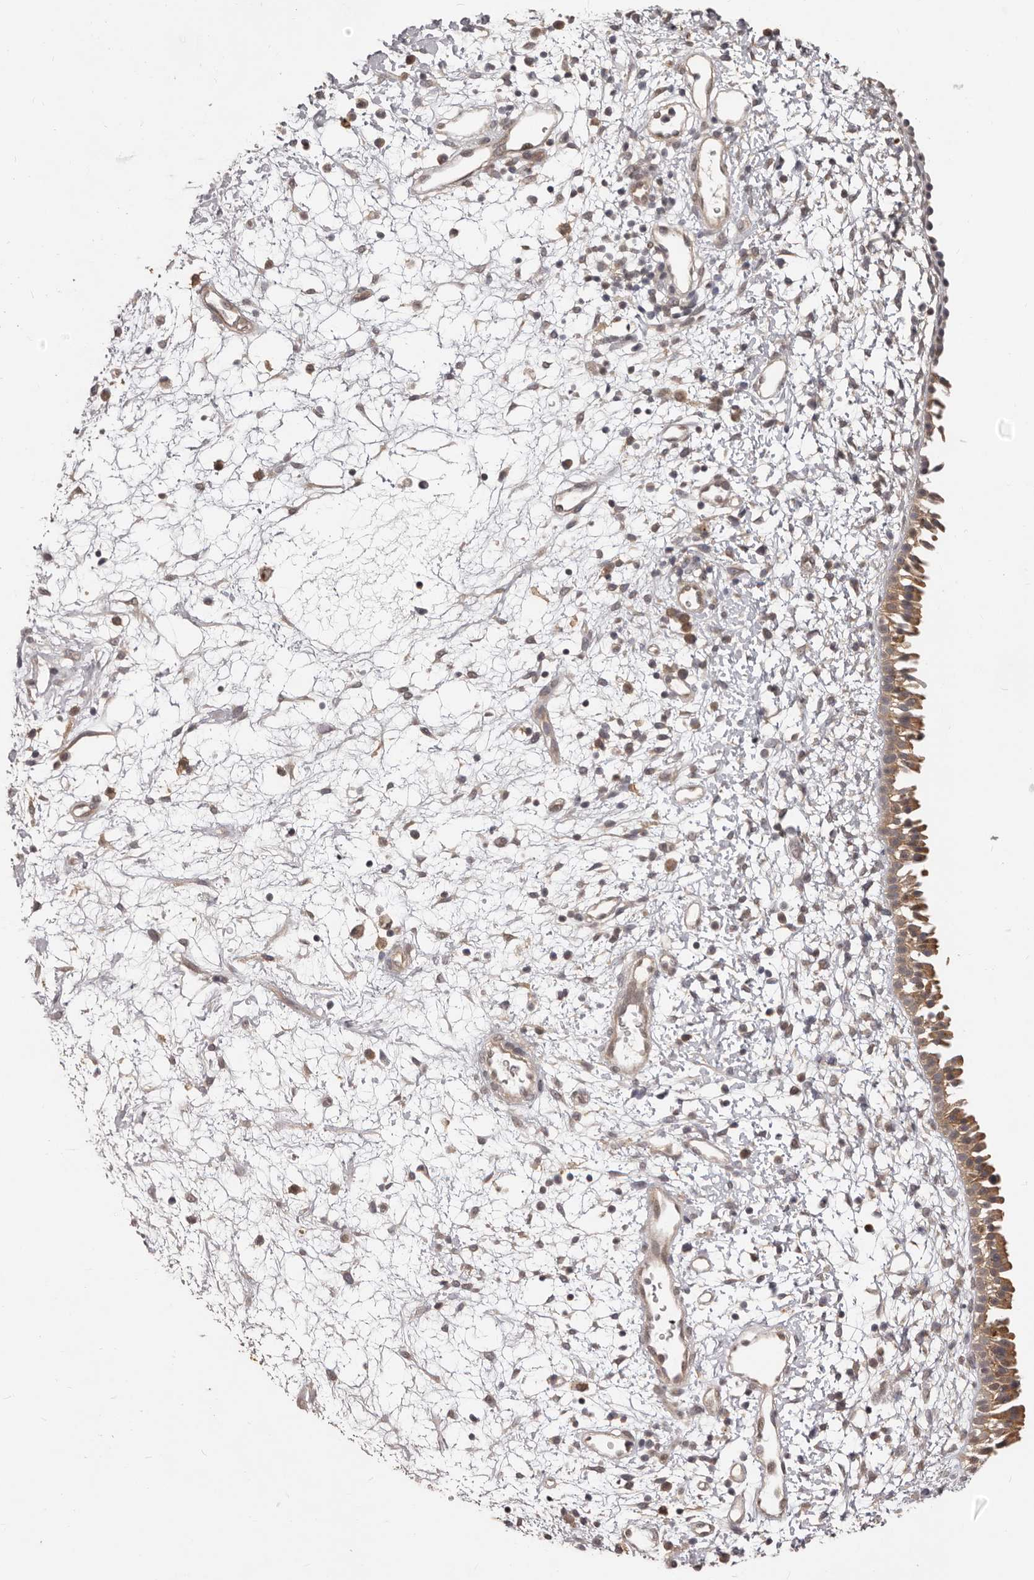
{"staining": {"intensity": "strong", "quantity": "25%-75%", "location": "cytoplasmic/membranous"}, "tissue": "nasopharynx", "cell_type": "Respiratory epithelial cells", "image_type": "normal", "snomed": [{"axis": "morphology", "description": "Normal tissue, NOS"}, {"axis": "topography", "description": "Nasopharynx"}], "caption": "Respiratory epithelial cells show high levels of strong cytoplasmic/membranous staining in about 25%-75% of cells in benign human nasopharynx. Nuclei are stained in blue.", "gene": "MTO1", "patient": {"sex": "male", "age": 22}}